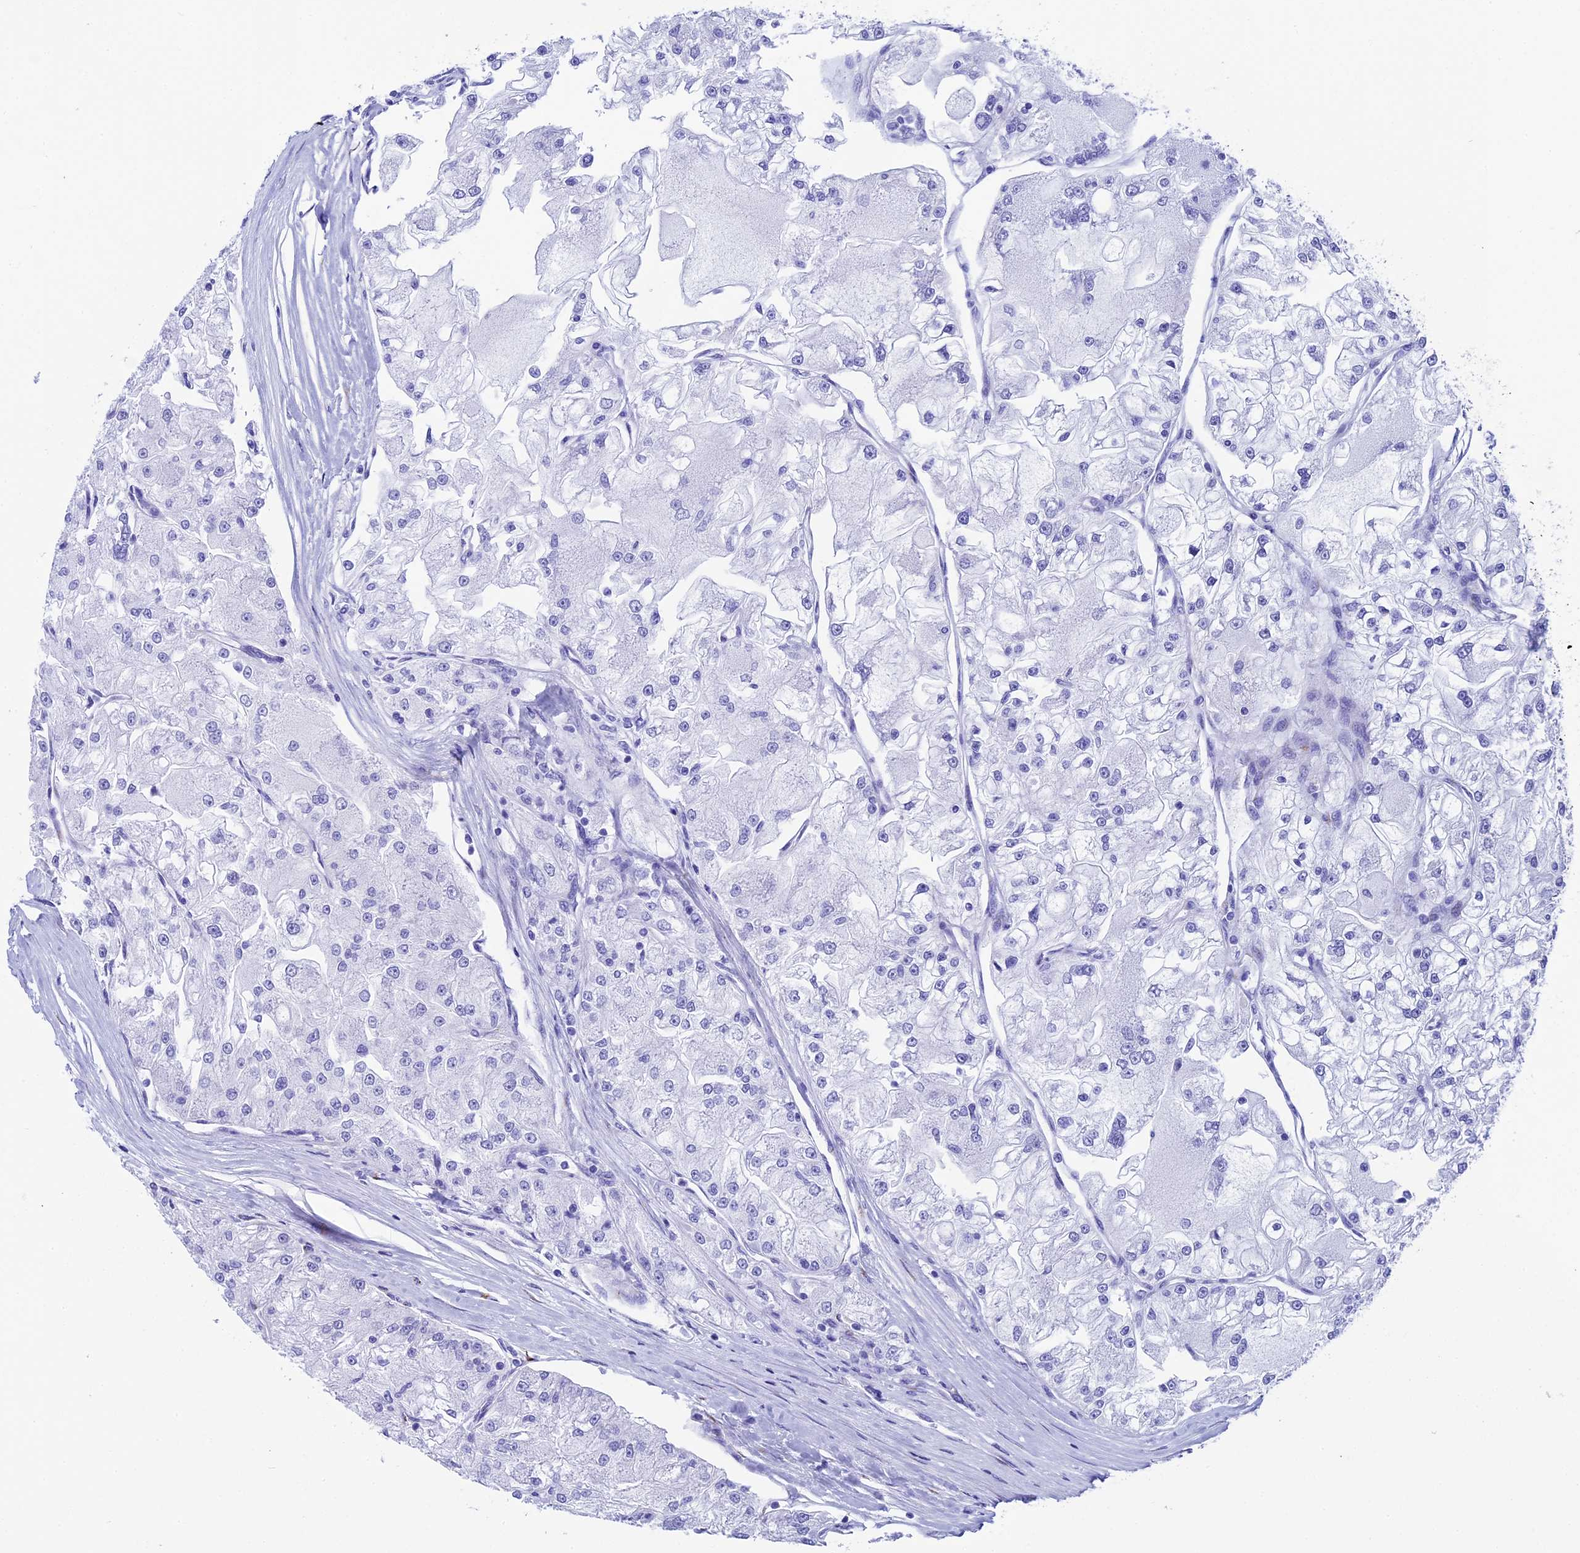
{"staining": {"intensity": "negative", "quantity": "none", "location": "none"}, "tissue": "renal cancer", "cell_type": "Tumor cells", "image_type": "cancer", "snomed": [{"axis": "morphology", "description": "Adenocarcinoma, NOS"}, {"axis": "topography", "description": "Kidney"}], "caption": "This is an immunohistochemistry photomicrograph of human renal adenocarcinoma. There is no staining in tumor cells.", "gene": "AP3B2", "patient": {"sex": "female", "age": 72}}